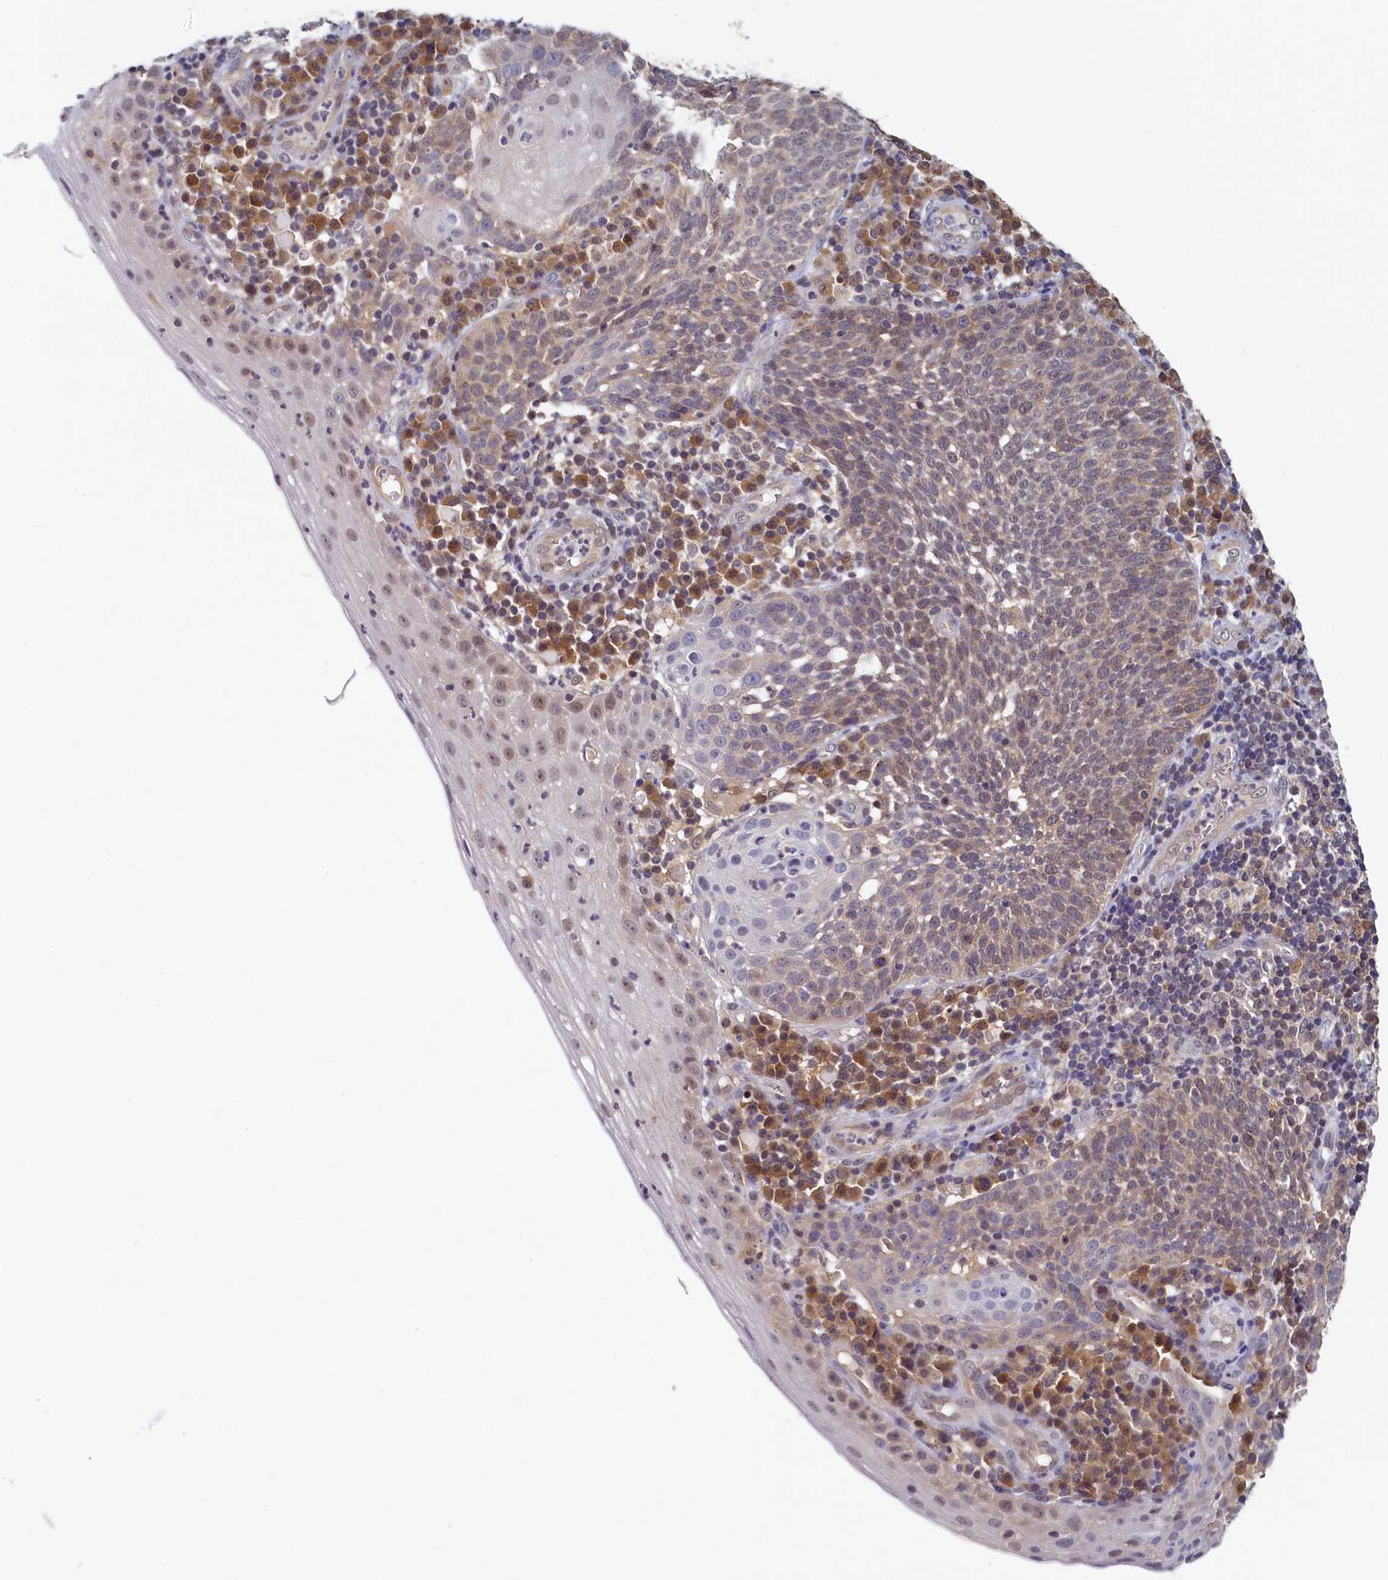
{"staining": {"intensity": "weak", "quantity": "<25%", "location": "cytoplasmic/membranous"}, "tissue": "cervical cancer", "cell_type": "Tumor cells", "image_type": "cancer", "snomed": [{"axis": "morphology", "description": "Squamous cell carcinoma, NOS"}, {"axis": "topography", "description": "Cervix"}], "caption": "Human cervical cancer (squamous cell carcinoma) stained for a protein using immunohistochemistry (IHC) shows no staining in tumor cells.", "gene": "PAAF1", "patient": {"sex": "female", "age": 34}}